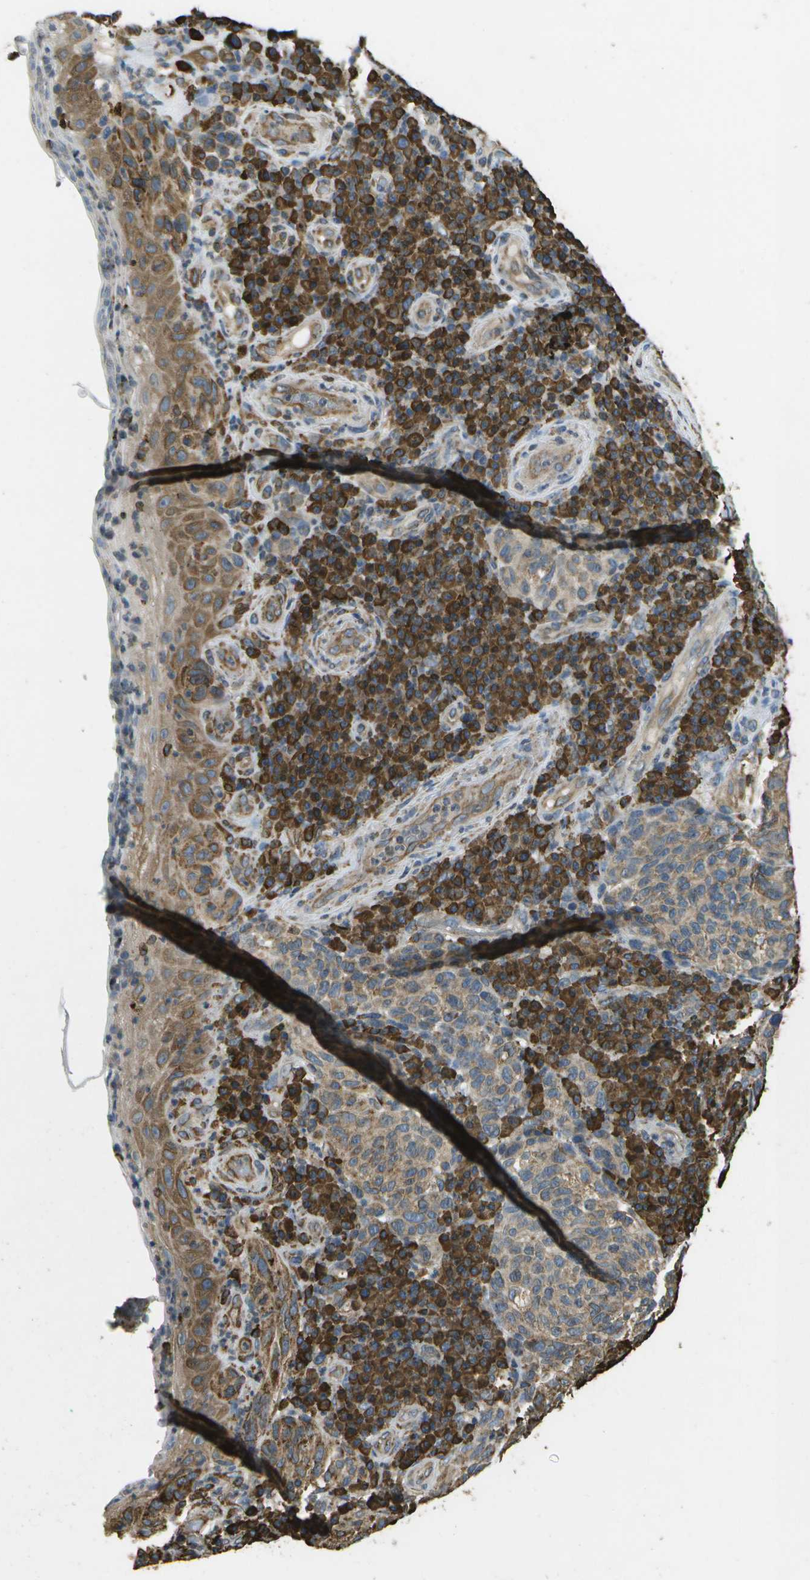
{"staining": {"intensity": "weak", "quantity": ">75%", "location": "cytoplasmic/membranous"}, "tissue": "melanoma", "cell_type": "Tumor cells", "image_type": "cancer", "snomed": [{"axis": "morphology", "description": "Malignant melanoma, NOS"}, {"axis": "topography", "description": "Skin"}], "caption": "The photomicrograph reveals staining of melanoma, revealing weak cytoplasmic/membranous protein expression (brown color) within tumor cells.", "gene": "PDIA4", "patient": {"sex": "female", "age": 73}}